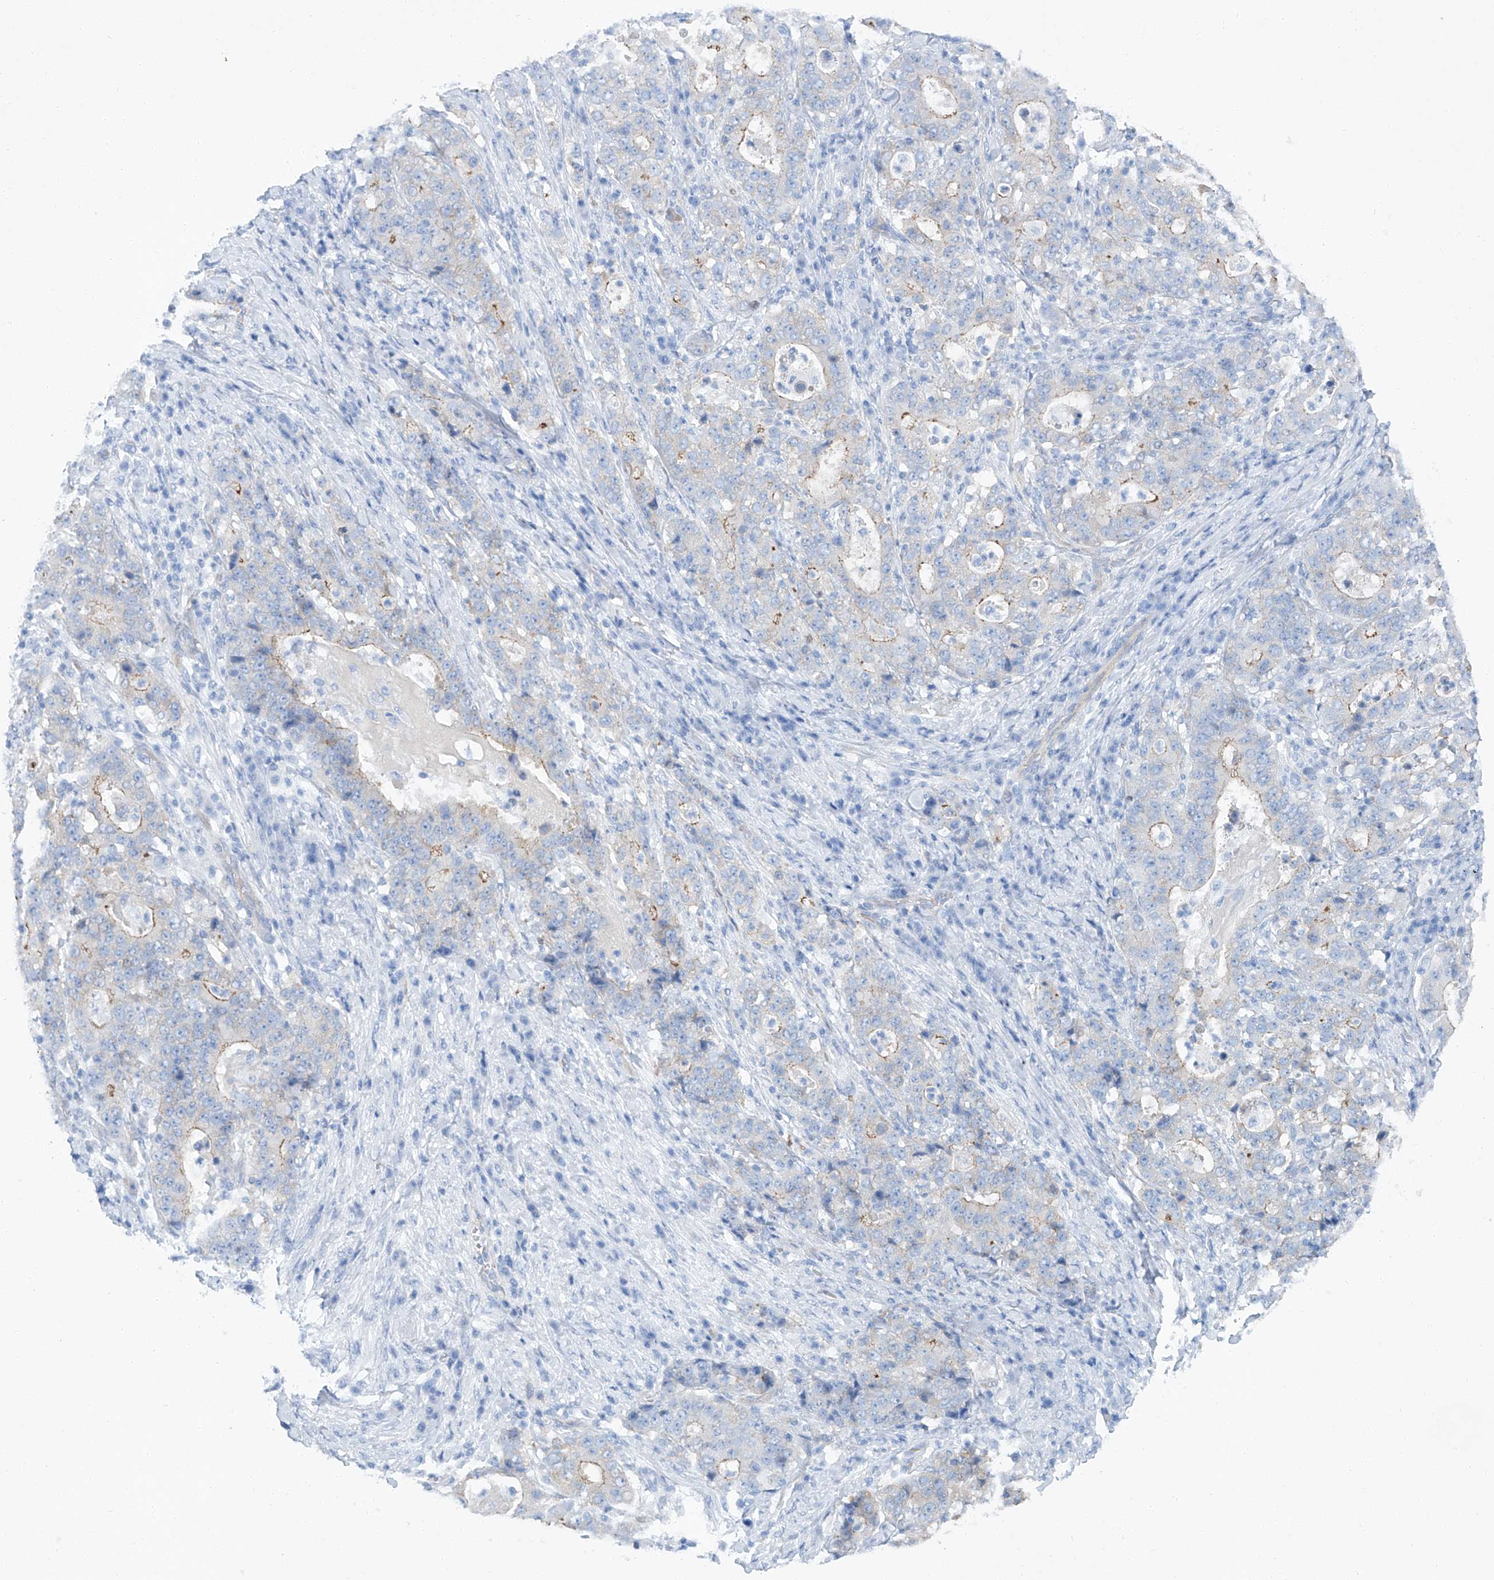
{"staining": {"intensity": "moderate", "quantity": "<25%", "location": "cytoplasmic/membranous"}, "tissue": "stomach cancer", "cell_type": "Tumor cells", "image_type": "cancer", "snomed": [{"axis": "morphology", "description": "Normal tissue, NOS"}, {"axis": "morphology", "description": "Adenocarcinoma, NOS"}, {"axis": "topography", "description": "Stomach, upper"}, {"axis": "topography", "description": "Stomach"}], "caption": "DAB (3,3'-diaminobenzidine) immunohistochemical staining of human stomach cancer demonstrates moderate cytoplasmic/membranous protein expression in approximately <25% of tumor cells.", "gene": "MAGI1", "patient": {"sex": "male", "age": 59}}